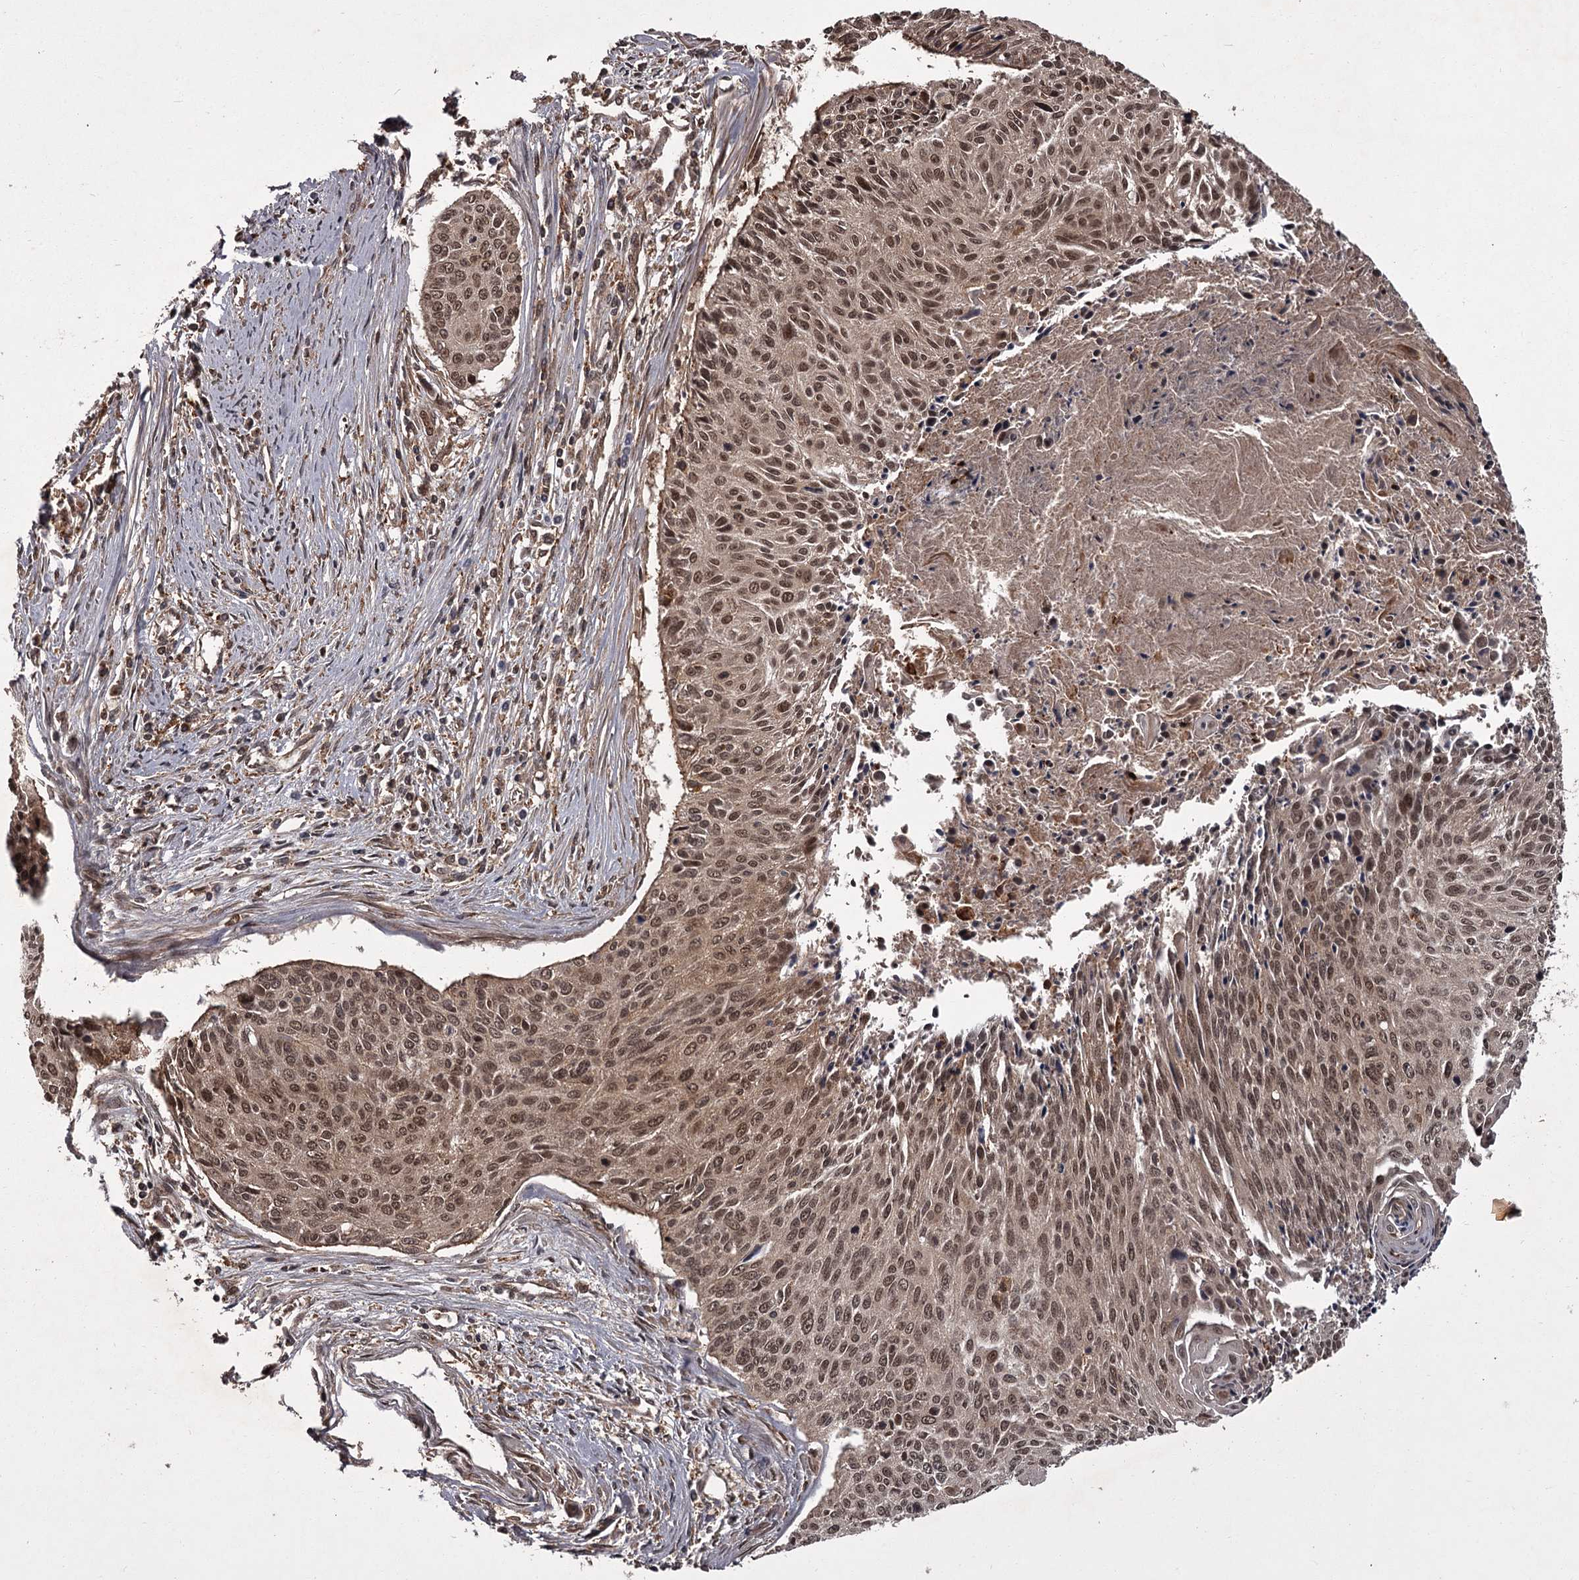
{"staining": {"intensity": "moderate", "quantity": ">75%", "location": "cytoplasmic/membranous,nuclear"}, "tissue": "cervical cancer", "cell_type": "Tumor cells", "image_type": "cancer", "snomed": [{"axis": "morphology", "description": "Squamous cell carcinoma, NOS"}, {"axis": "topography", "description": "Cervix"}], "caption": "Moderate cytoplasmic/membranous and nuclear protein staining is present in about >75% of tumor cells in cervical squamous cell carcinoma.", "gene": "TBC1D23", "patient": {"sex": "female", "age": 55}}